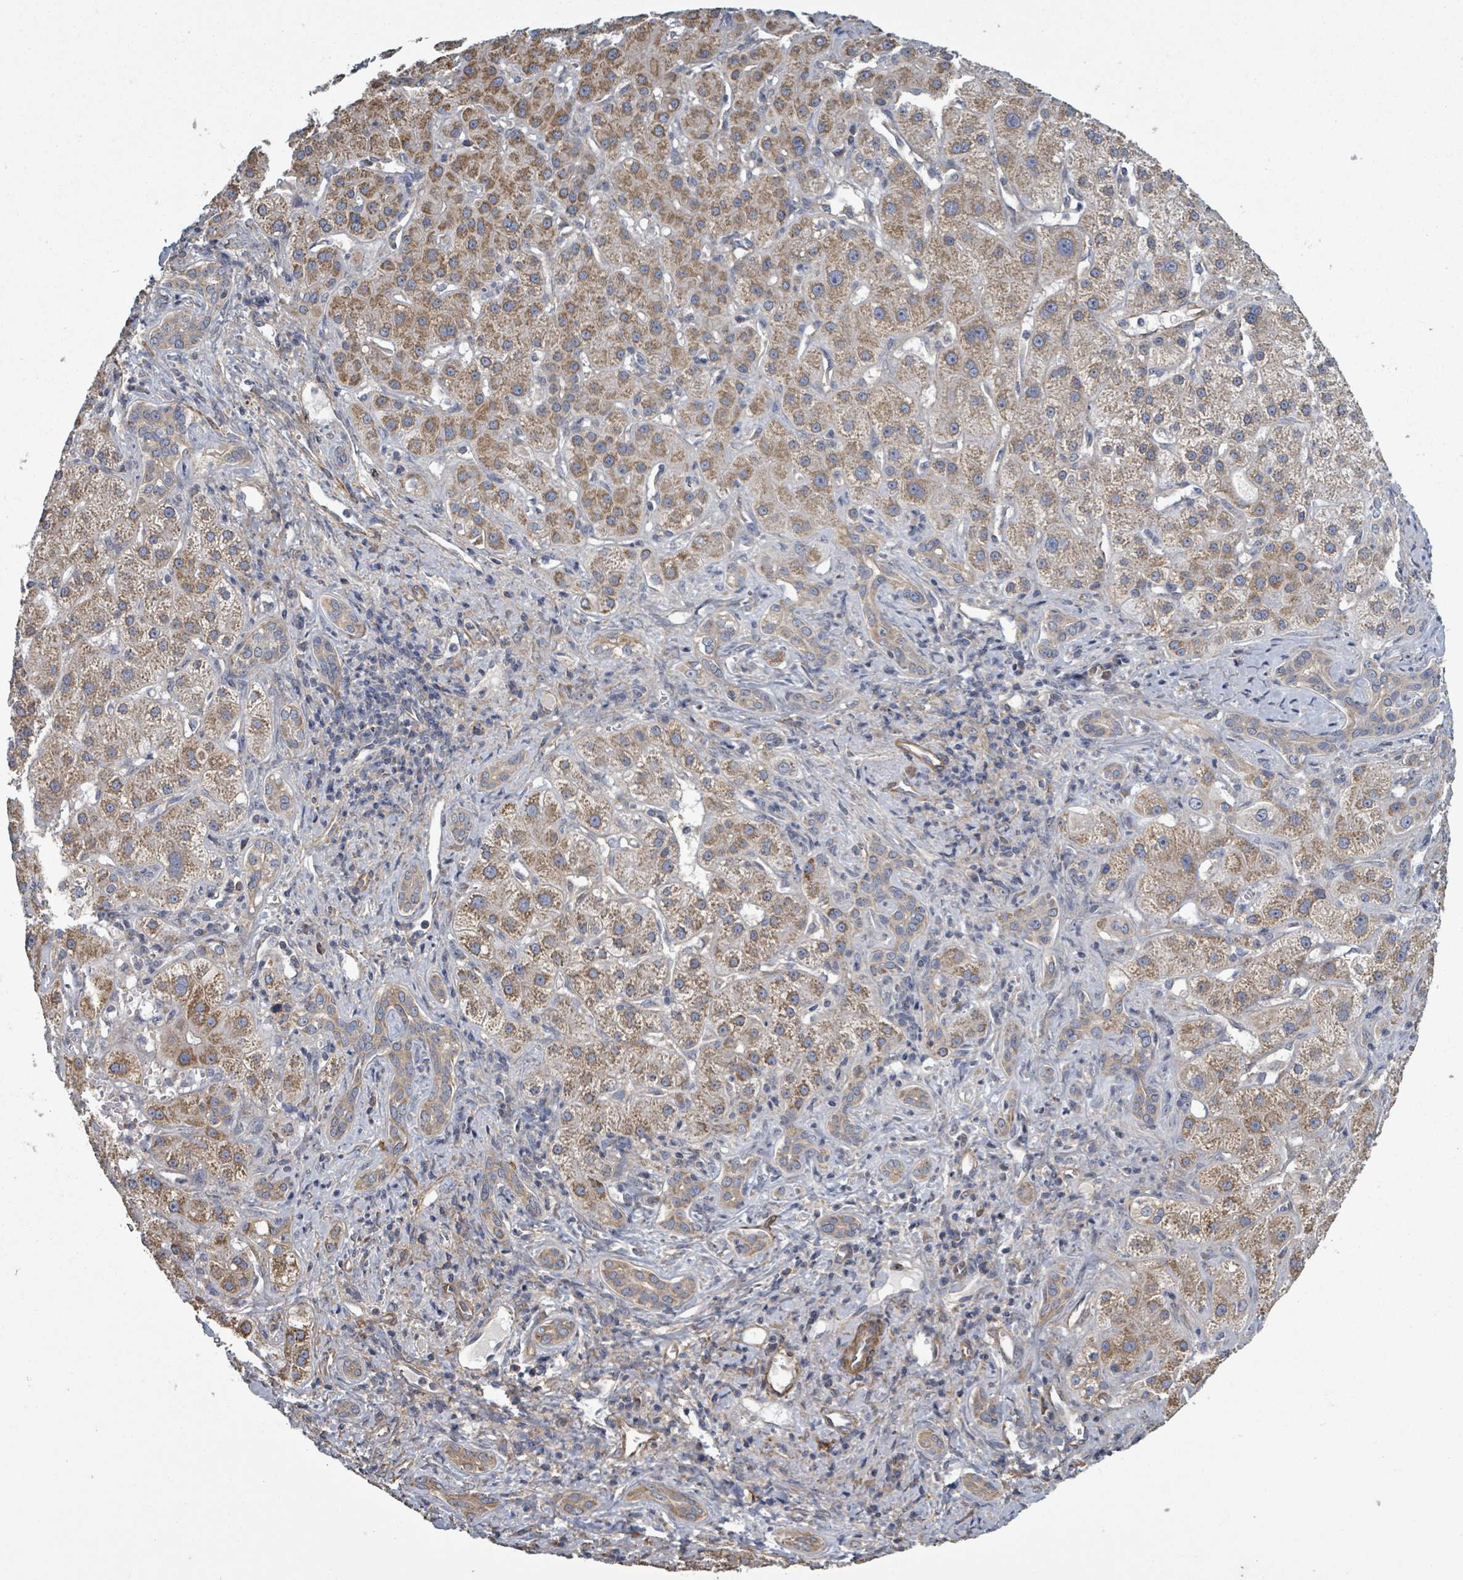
{"staining": {"intensity": "moderate", "quantity": ">75%", "location": "cytoplasmic/membranous"}, "tissue": "liver cancer", "cell_type": "Tumor cells", "image_type": "cancer", "snomed": [{"axis": "morphology", "description": "Cholangiocarcinoma"}, {"axis": "topography", "description": "Liver"}], "caption": "Immunohistochemistry (IHC) micrograph of cholangiocarcinoma (liver) stained for a protein (brown), which demonstrates medium levels of moderate cytoplasmic/membranous positivity in about >75% of tumor cells.", "gene": "ADCK1", "patient": {"sex": "male", "age": 67}}